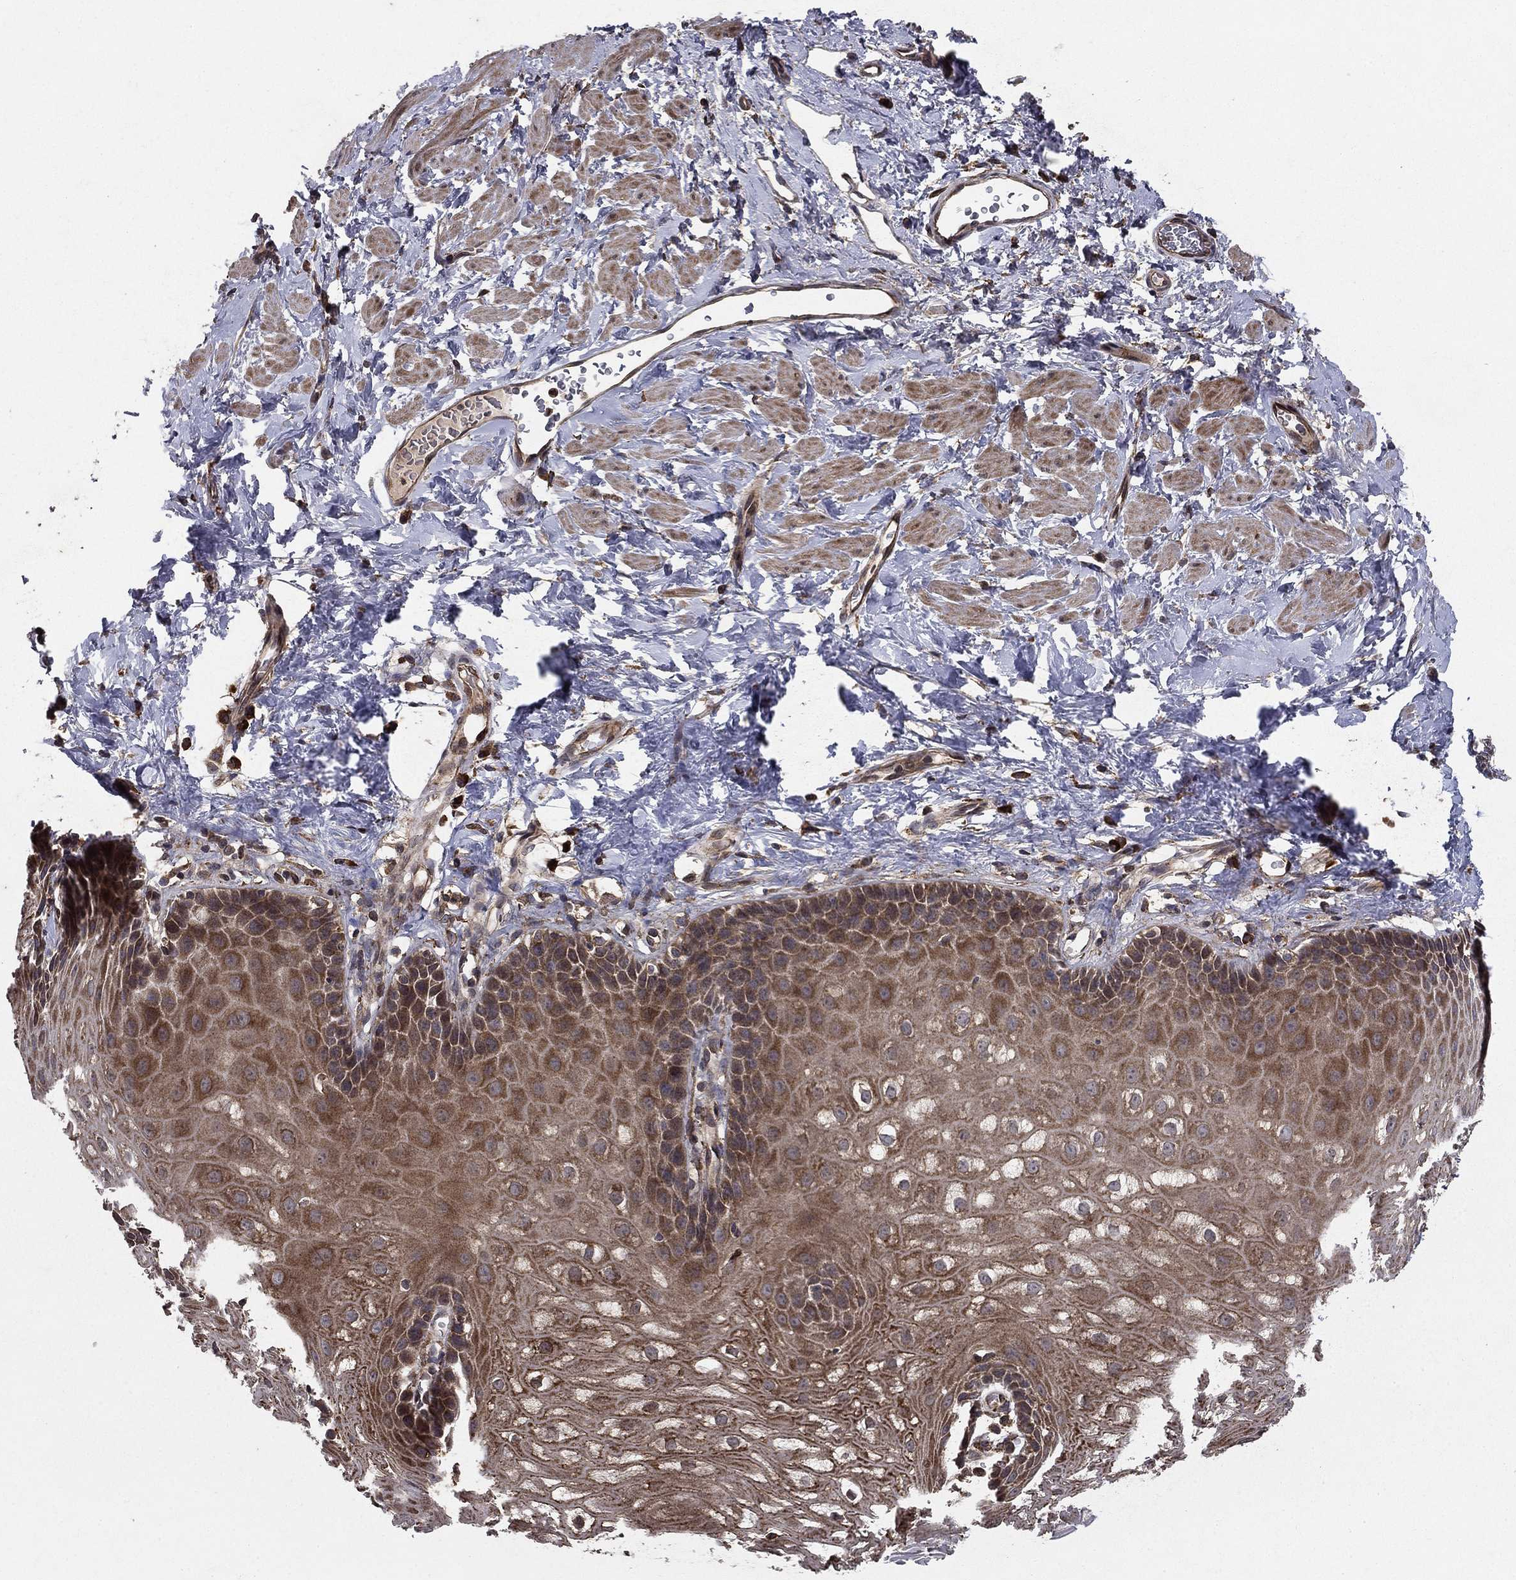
{"staining": {"intensity": "moderate", "quantity": "25%-75%", "location": "cytoplasmic/membranous"}, "tissue": "esophagus", "cell_type": "Squamous epithelial cells", "image_type": "normal", "snomed": [{"axis": "morphology", "description": "Normal tissue, NOS"}, {"axis": "topography", "description": "Esophagus"}], "caption": "Unremarkable esophagus demonstrates moderate cytoplasmic/membranous positivity in about 25%-75% of squamous epithelial cells, visualized by immunohistochemistry.", "gene": "BABAM2", "patient": {"sex": "male", "age": 64}}